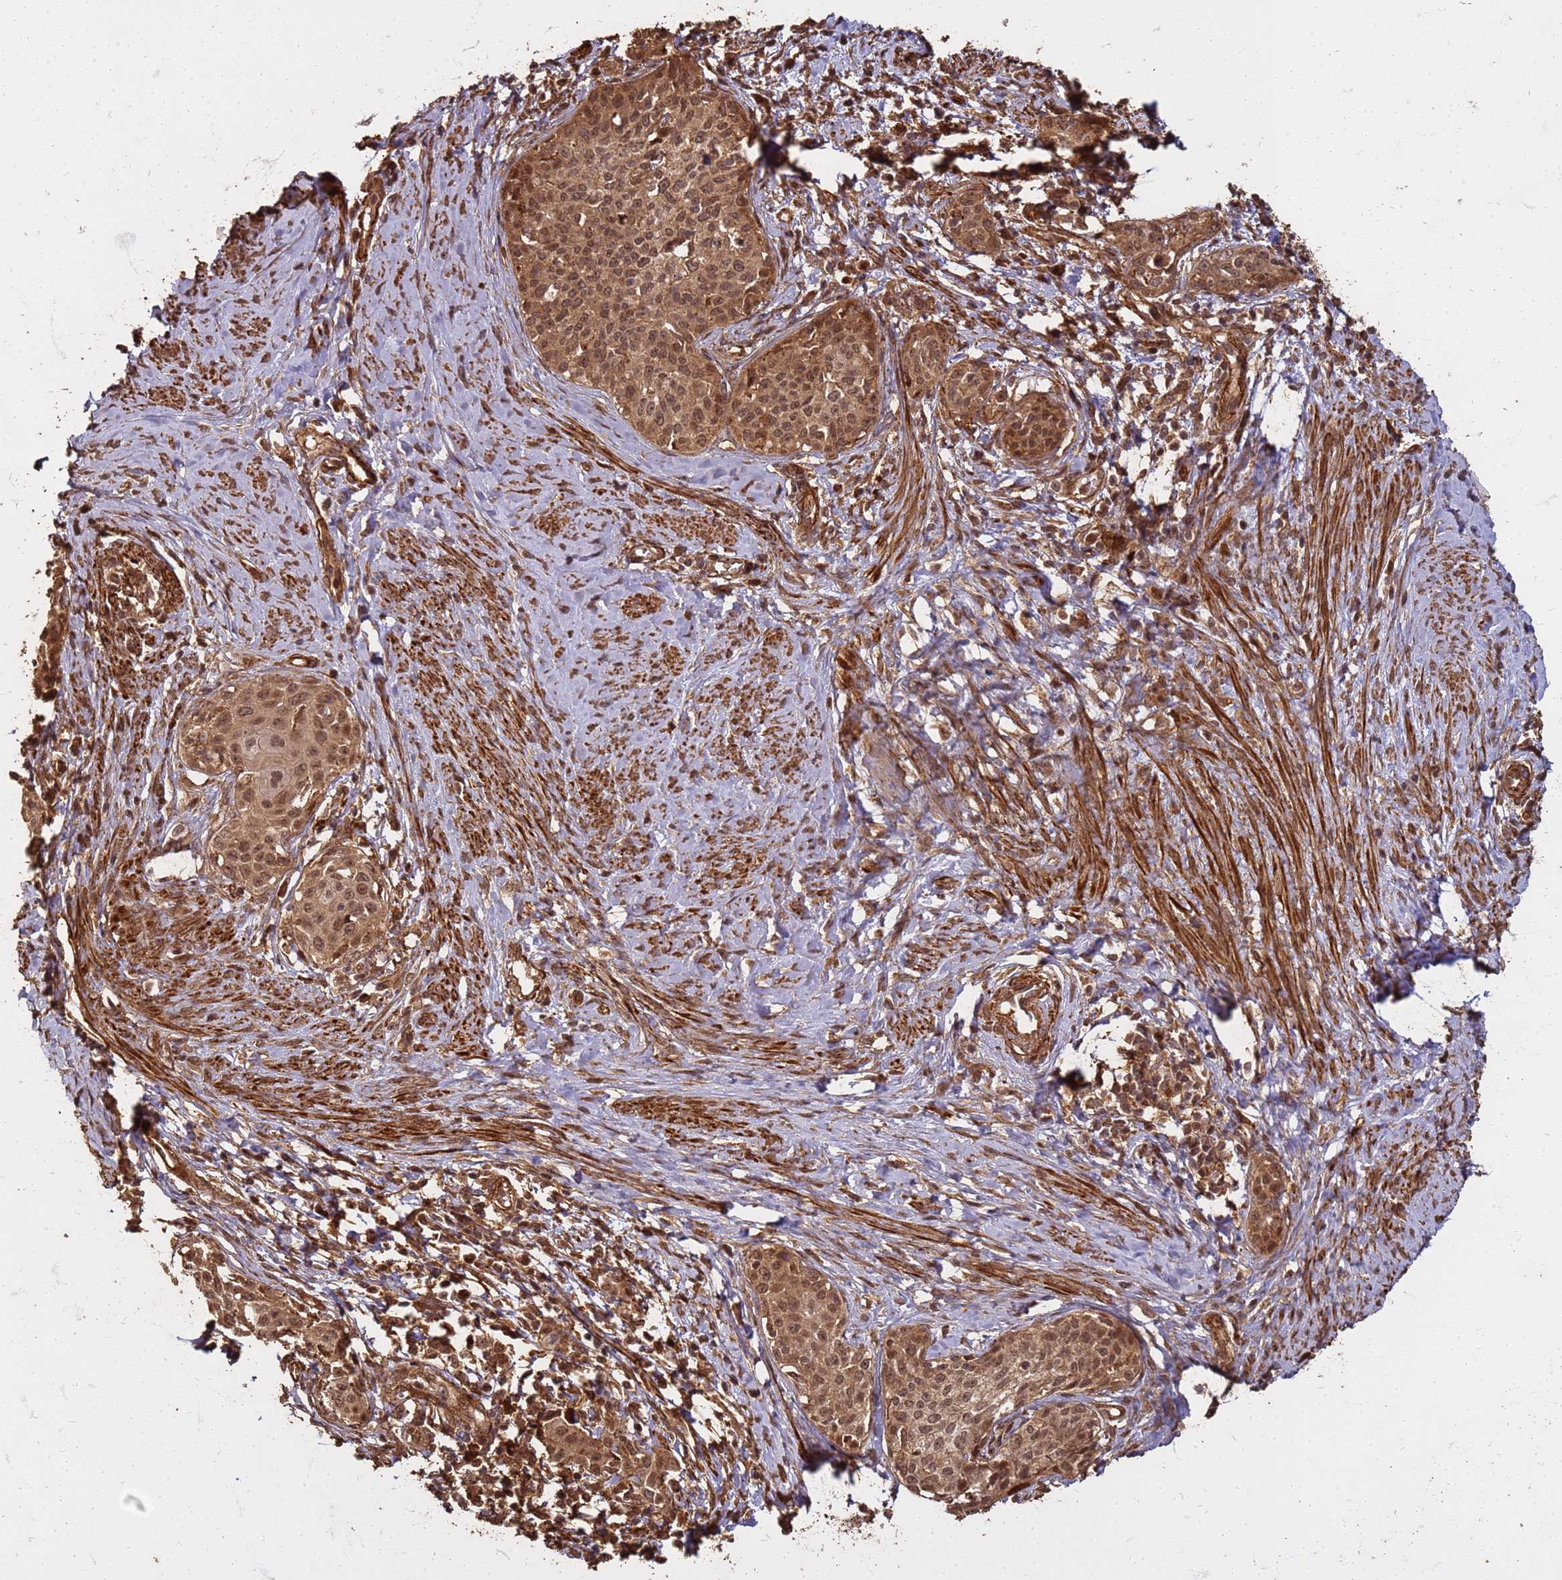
{"staining": {"intensity": "moderate", "quantity": ">75%", "location": "cytoplasmic/membranous,nuclear"}, "tissue": "cervical cancer", "cell_type": "Tumor cells", "image_type": "cancer", "snomed": [{"axis": "morphology", "description": "Squamous cell carcinoma, NOS"}, {"axis": "morphology", "description": "Adenocarcinoma, NOS"}, {"axis": "topography", "description": "Cervix"}], "caption": "Immunohistochemical staining of cervical cancer displays medium levels of moderate cytoplasmic/membranous and nuclear positivity in about >75% of tumor cells. The staining was performed using DAB to visualize the protein expression in brown, while the nuclei were stained in blue with hematoxylin (Magnification: 20x).", "gene": "KIF26A", "patient": {"sex": "female", "age": 52}}